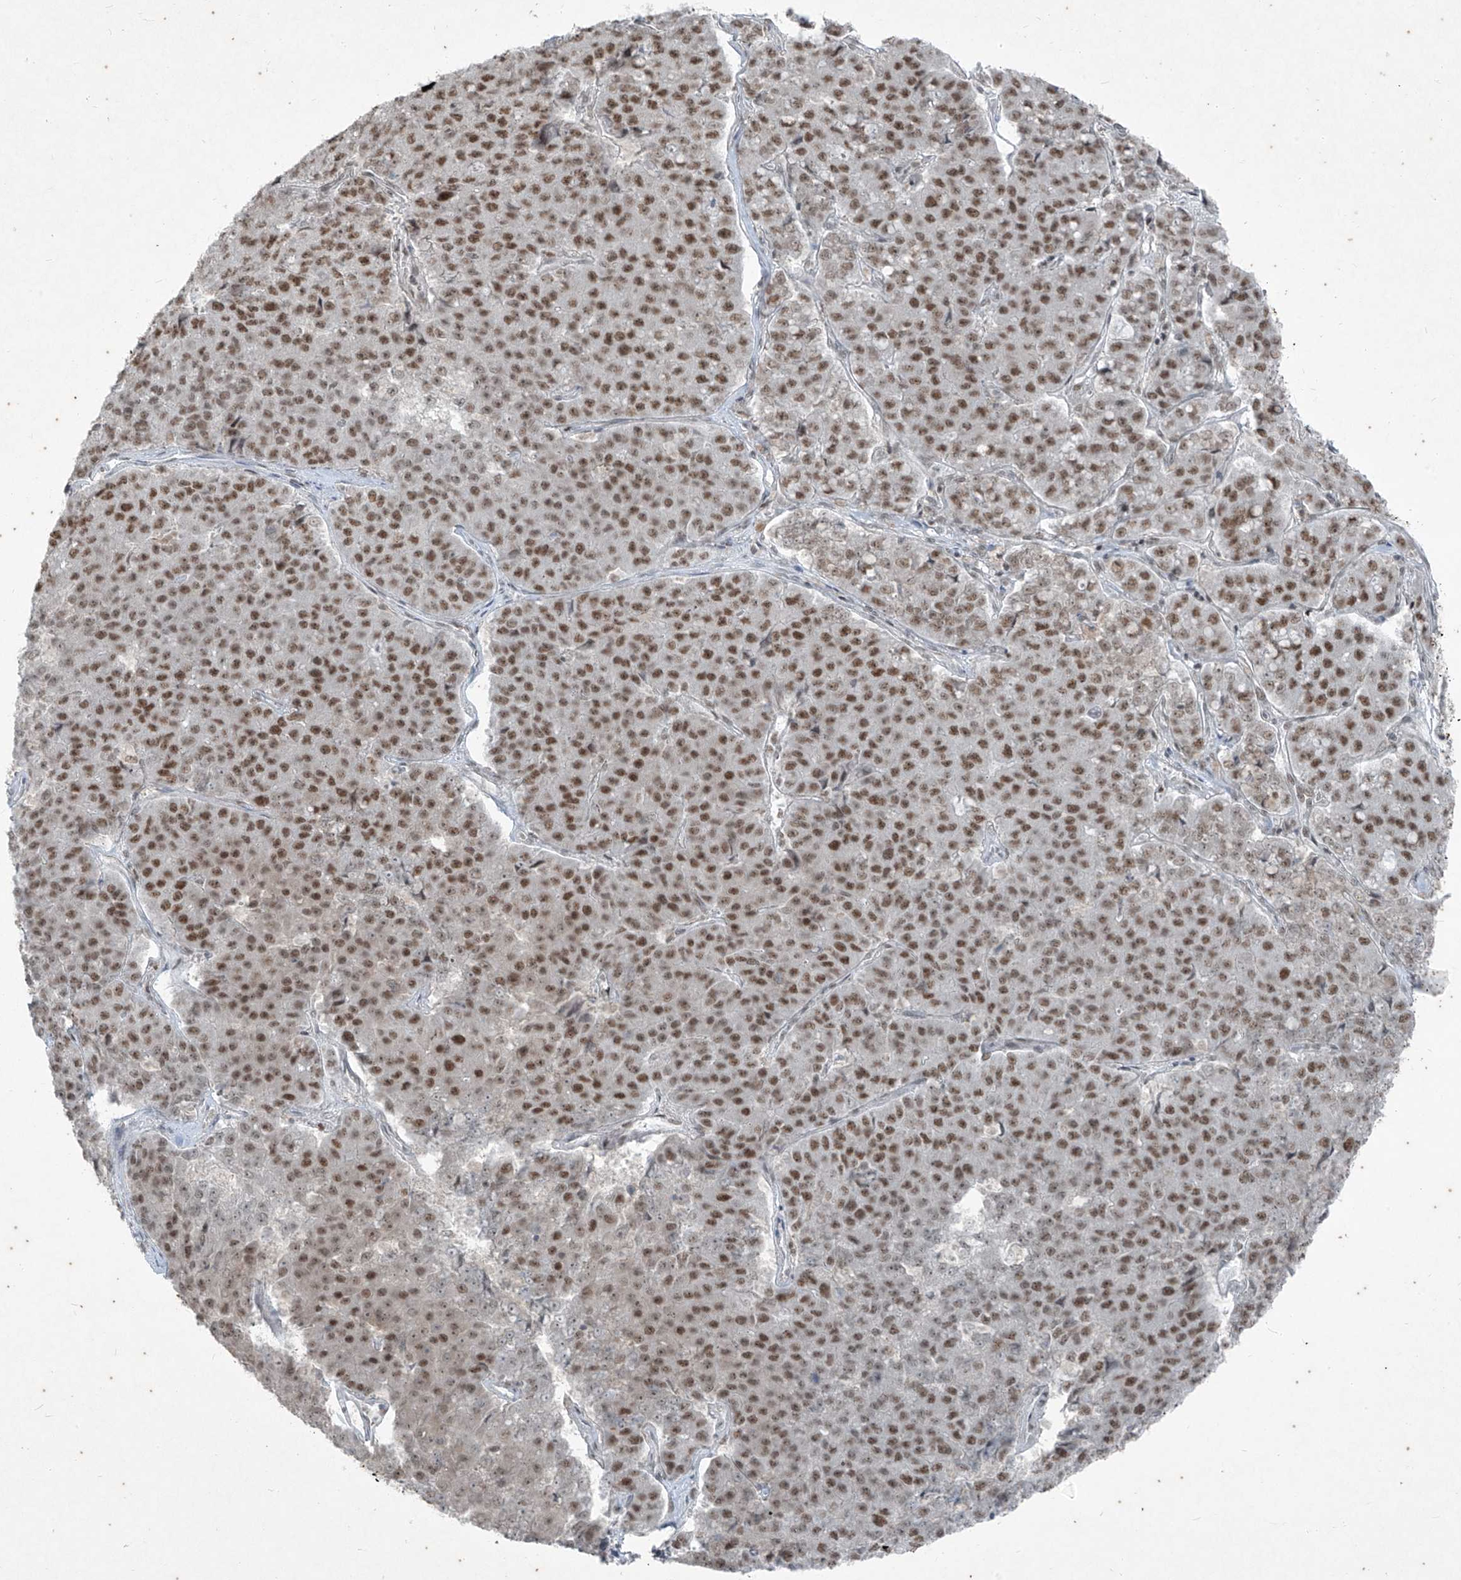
{"staining": {"intensity": "moderate", "quantity": ">75%", "location": "nuclear"}, "tissue": "pancreatic cancer", "cell_type": "Tumor cells", "image_type": "cancer", "snomed": [{"axis": "morphology", "description": "Adenocarcinoma, NOS"}, {"axis": "topography", "description": "Pancreas"}], "caption": "The photomicrograph displays staining of pancreatic cancer (adenocarcinoma), revealing moderate nuclear protein staining (brown color) within tumor cells.", "gene": "ZNF354B", "patient": {"sex": "male", "age": 50}}